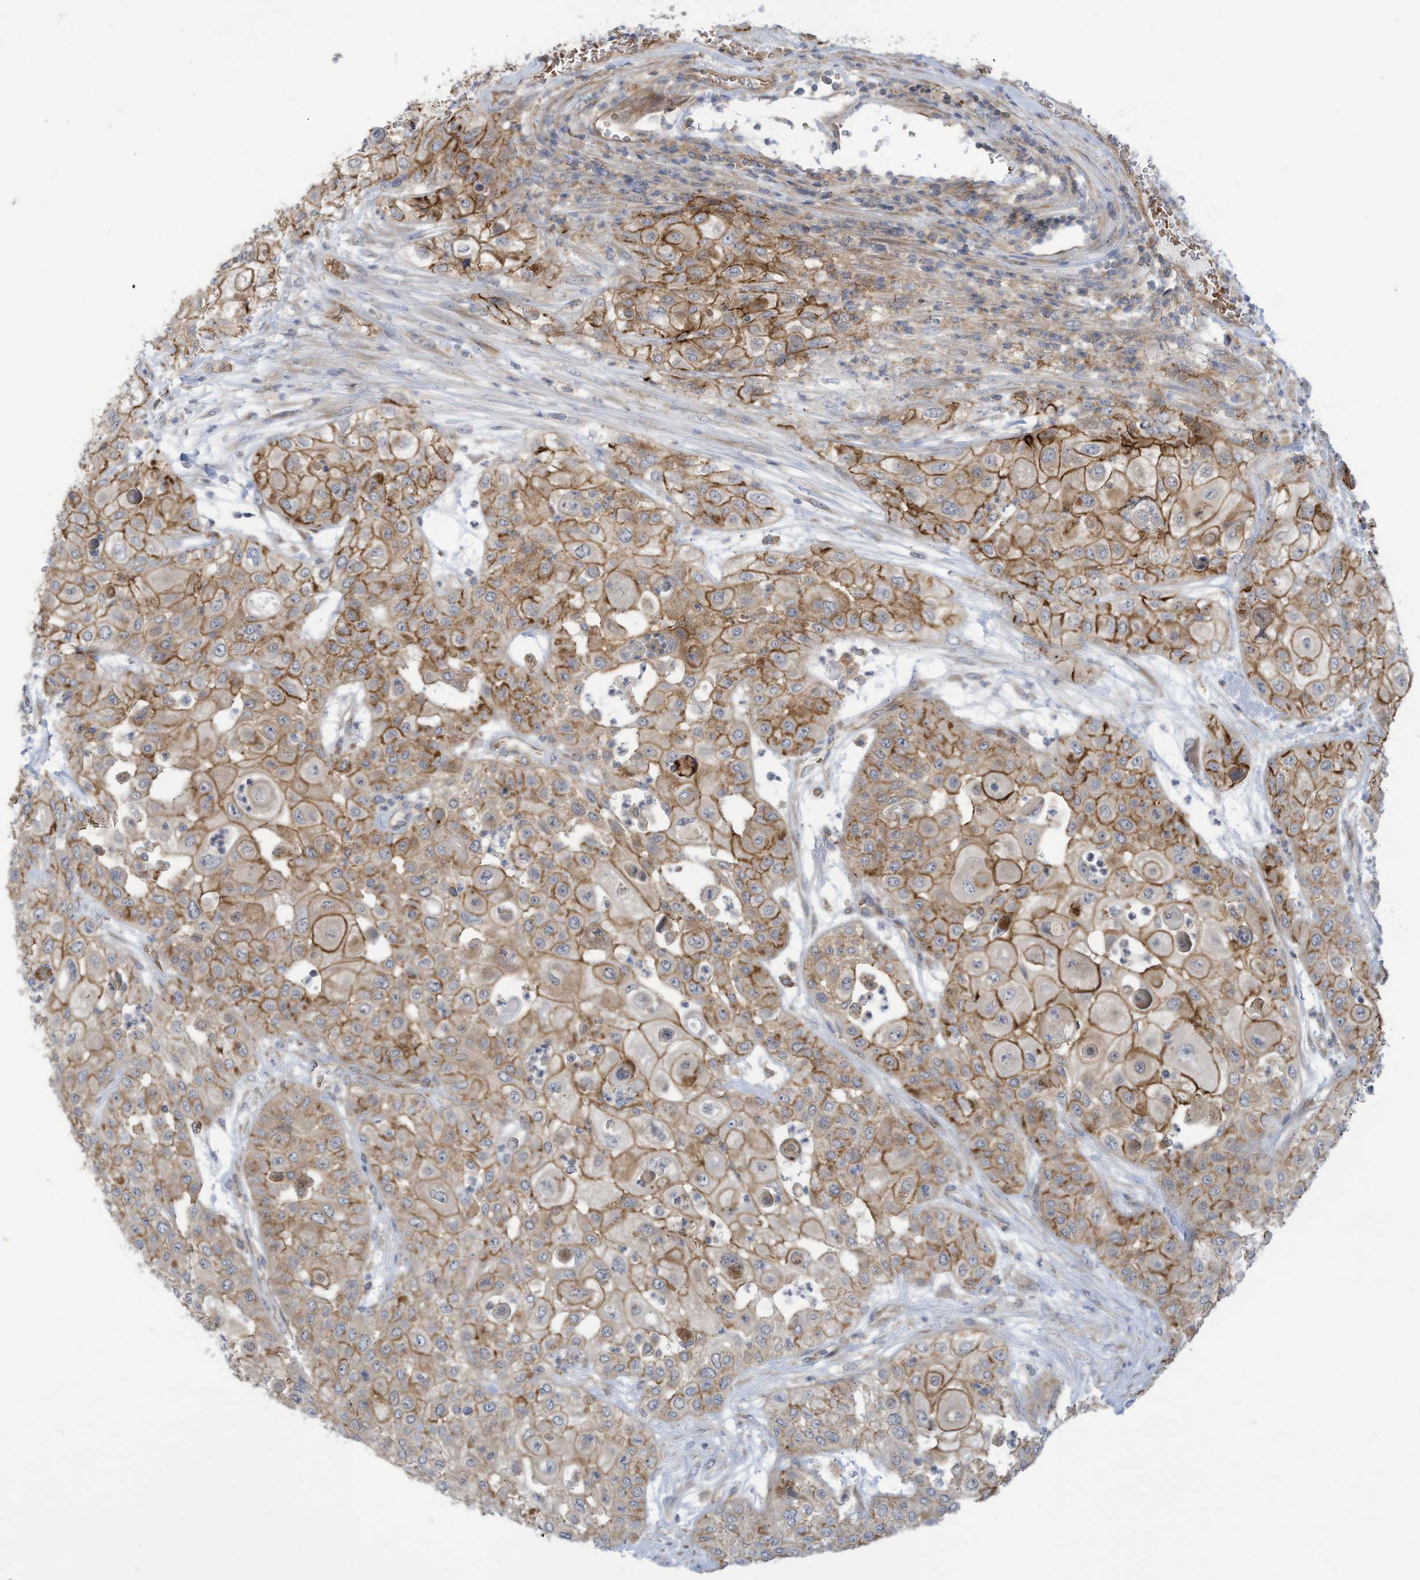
{"staining": {"intensity": "moderate", "quantity": ">75%", "location": "cytoplasmic/membranous"}, "tissue": "urothelial cancer", "cell_type": "Tumor cells", "image_type": "cancer", "snomed": [{"axis": "morphology", "description": "Urothelial carcinoma, High grade"}, {"axis": "topography", "description": "Urinary bladder"}], "caption": "This photomicrograph exhibits immunohistochemistry (IHC) staining of human urothelial carcinoma (high-grade), with medium moderate cytoplasmic/membranous staining in about >75% of tumor cells.", "gene": "ADAT2", "patient": {"sex": "female", "age": 79}}